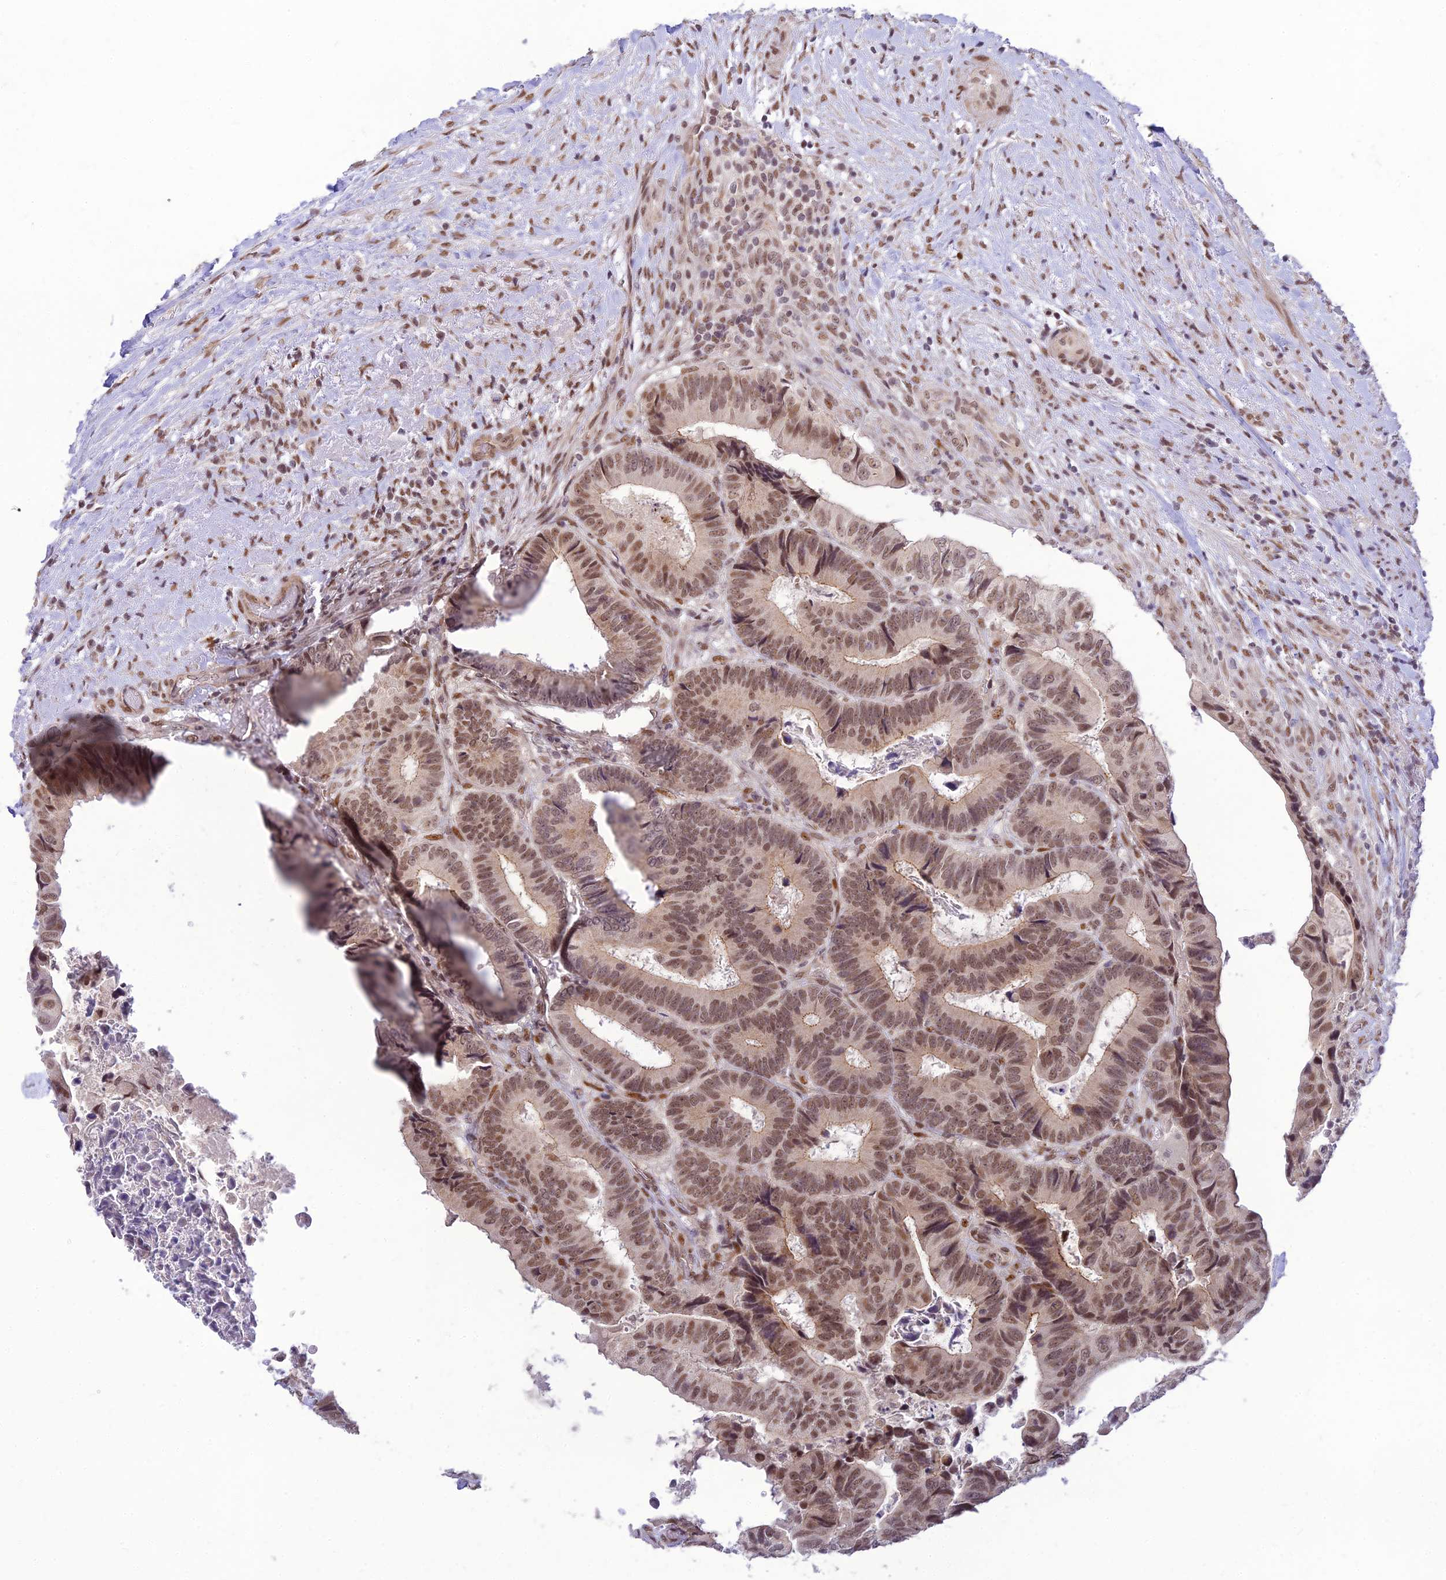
{"staining": {"intensity": "moderate", "quantity": ">75%", "location": "nuclear"}, "tissue": "colorectal cancer", "cell_type": "Tumor cells", "image_type": "cancer", "snomed": [{"axis": "morphology", "description": "Adenocarcinoma, NOS"}, {"axis": "topography", "description": "Colon"}], "caption": "Immunohistochemical staining of adenocarcinoma (colorectal) shows medium levels of moderate nuclear protein expression in approximately >75% of tumor cells. (DAB = brown stain, brightfield microscopy at high magnification).", "gene": "MICOS13", "patient": {"sex": "male", "age": 85}}